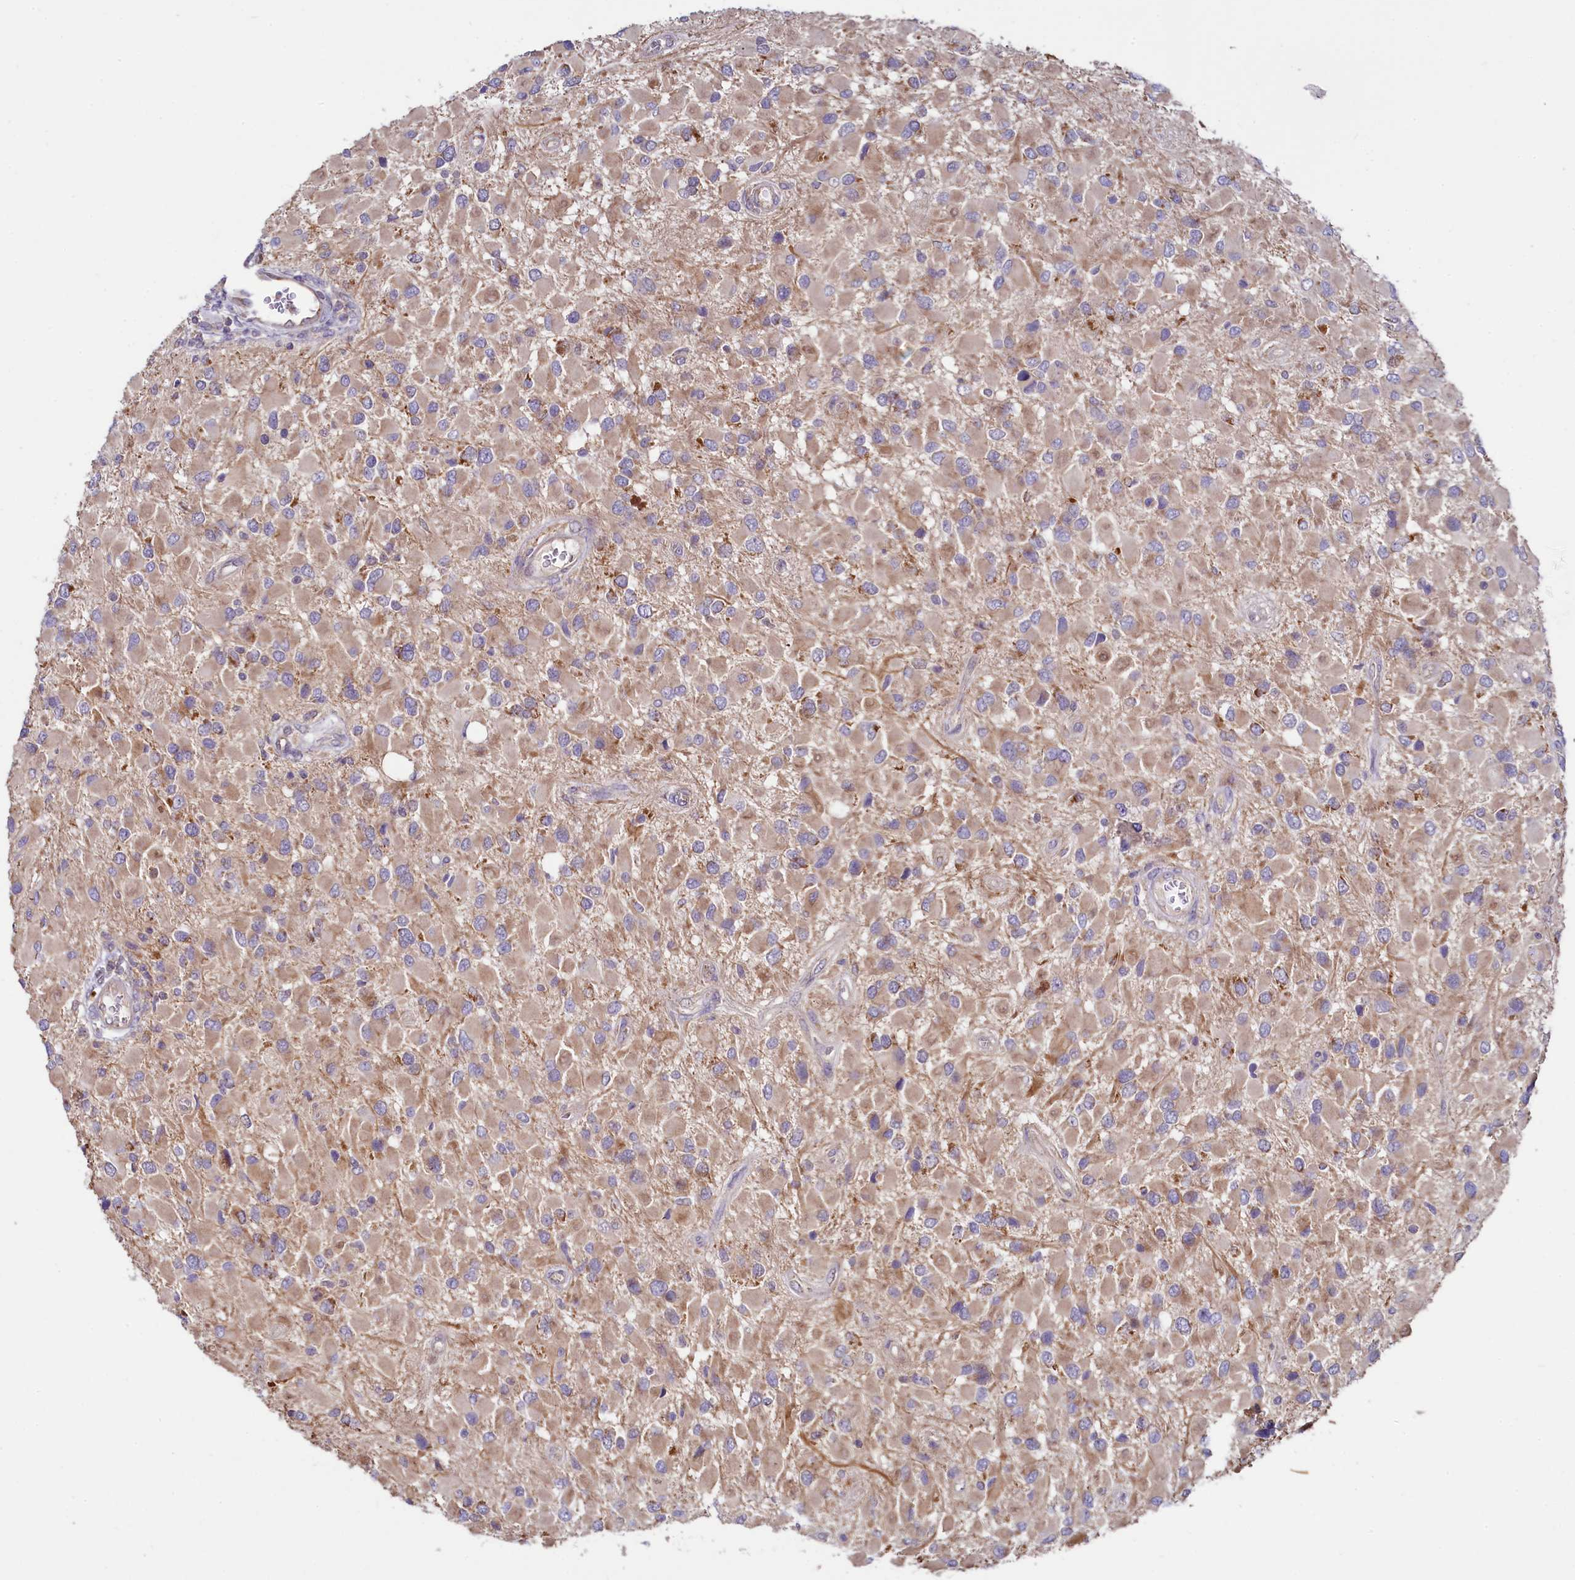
{"staining": {"intensity": "moderate", "quantity": ">75%", "location": "cytoplasmic/membranous"}, "tissue": "glioma", "cell_type": "Tumor cells", "image_type": "cancer", "snomed": [{"axis": "morphology", "description": "Glioma, malignant, High grade"}, {"axis": "topography", "description": "Brain"}], "caption": "Glioma tissue exhibits moderate cytoplasmic/membranous expression in approximately >75% of tumor cells Using DAB (3,3'-diaminobenzidine) (brown) and hematoxylin (blue) stains, captured at high magnification using brightfield microscopy.", "gene": "MRPL57", "patient": {"sex": "male", "age": 53}}